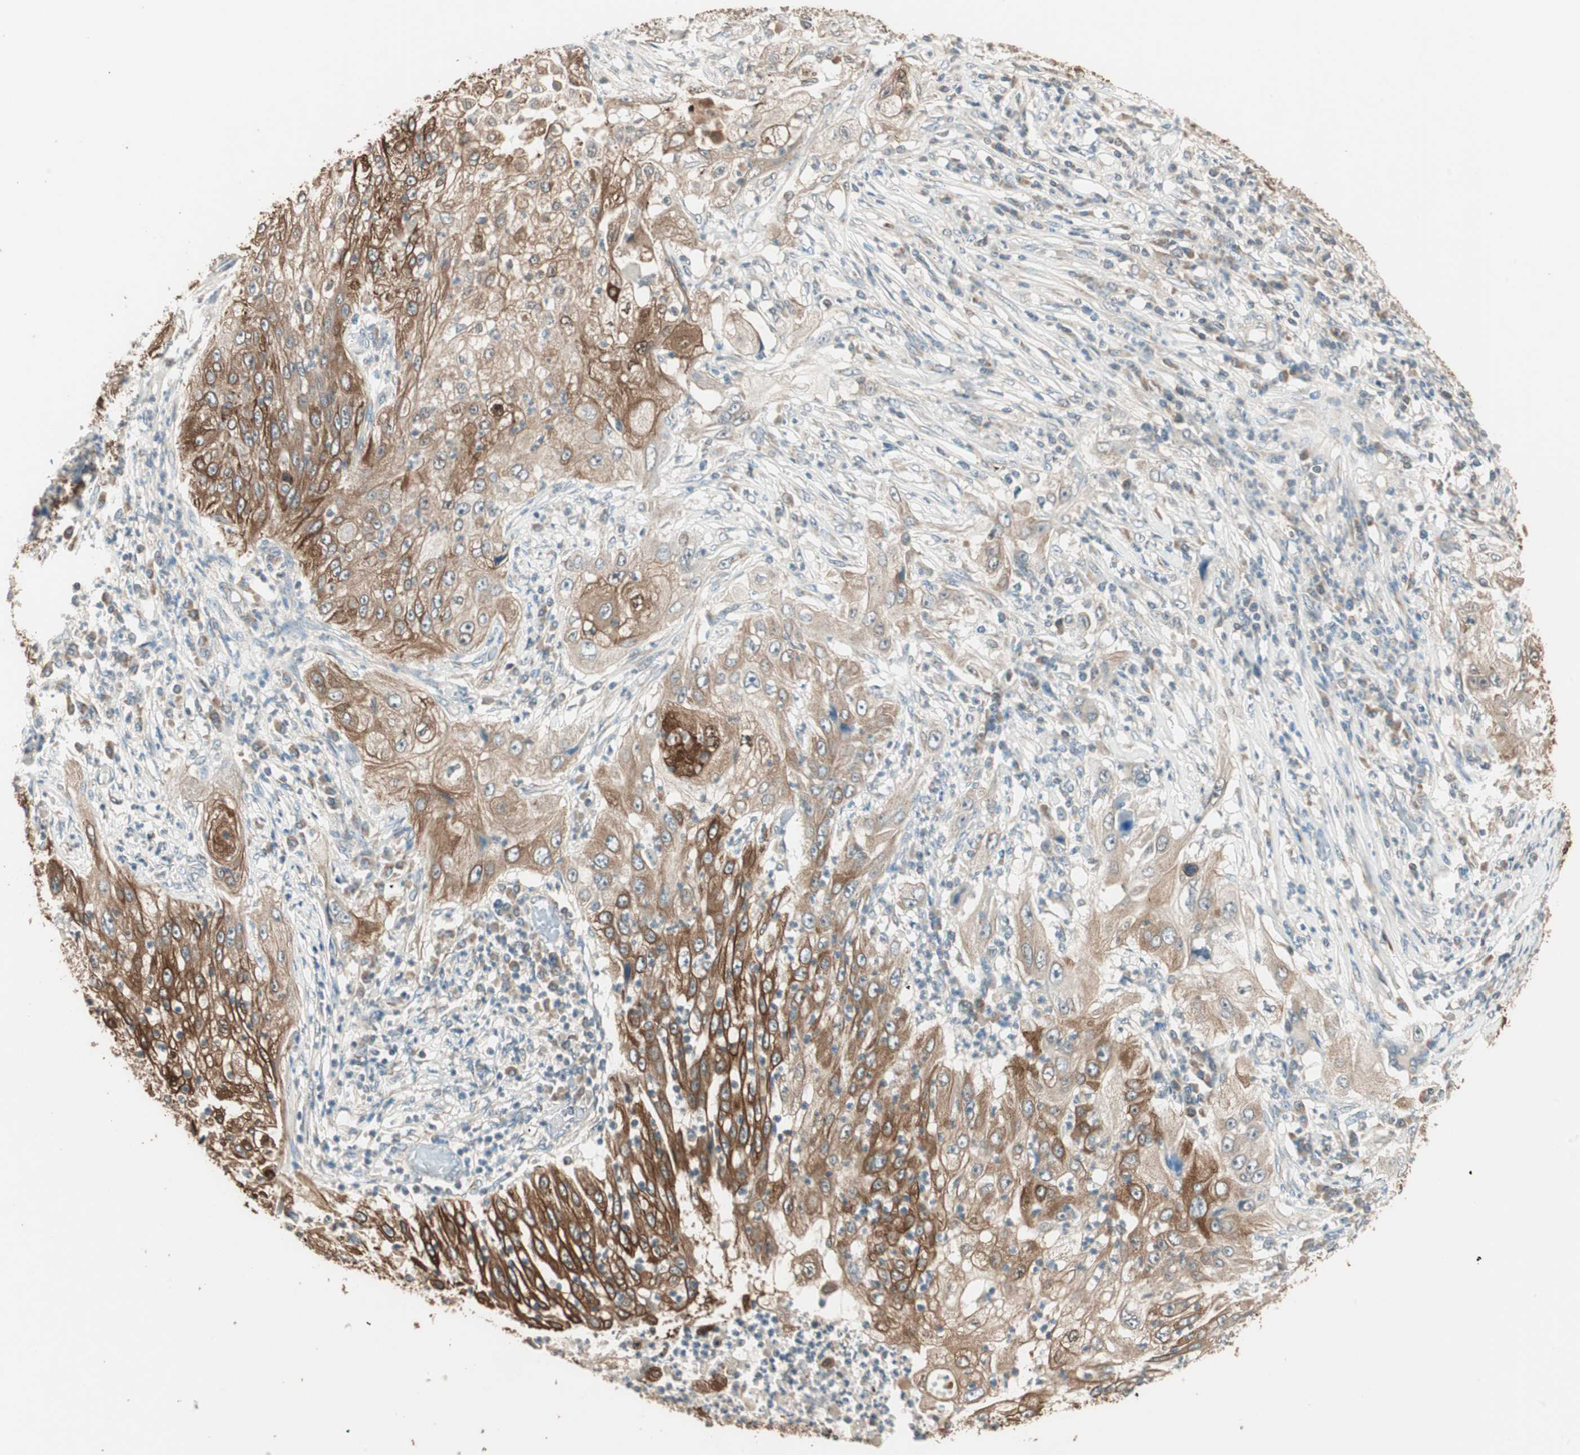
{"staining": {"intensity": "strong", "quantity": ">75%", "location": "cytoplasmic/membranous"}, "tissue": "lung cancer", "cell_type": "Tumor cells", "image_type": "cancer", "snomed": [{"axis": "morphology", "description": "Inflammation, NOS"}, {"axis": "morphology", "description": "Squamous cell carcinoma, NOS"}, {"axis": "topography", "description": "Lymph node"}, {"axis": "topography", "description": "Soft tissue"}, {"axis": "topography", "description": "Lung"}], "caption": "Immunohistochemistry (IHC) (DAB) staining of human lung cancer displays strong cytoplasmic/membranous protein positivity in approximately >75% of tumor cells.", "gene": "TRIM21", "patient": {"sex": "male", "age": 66}}